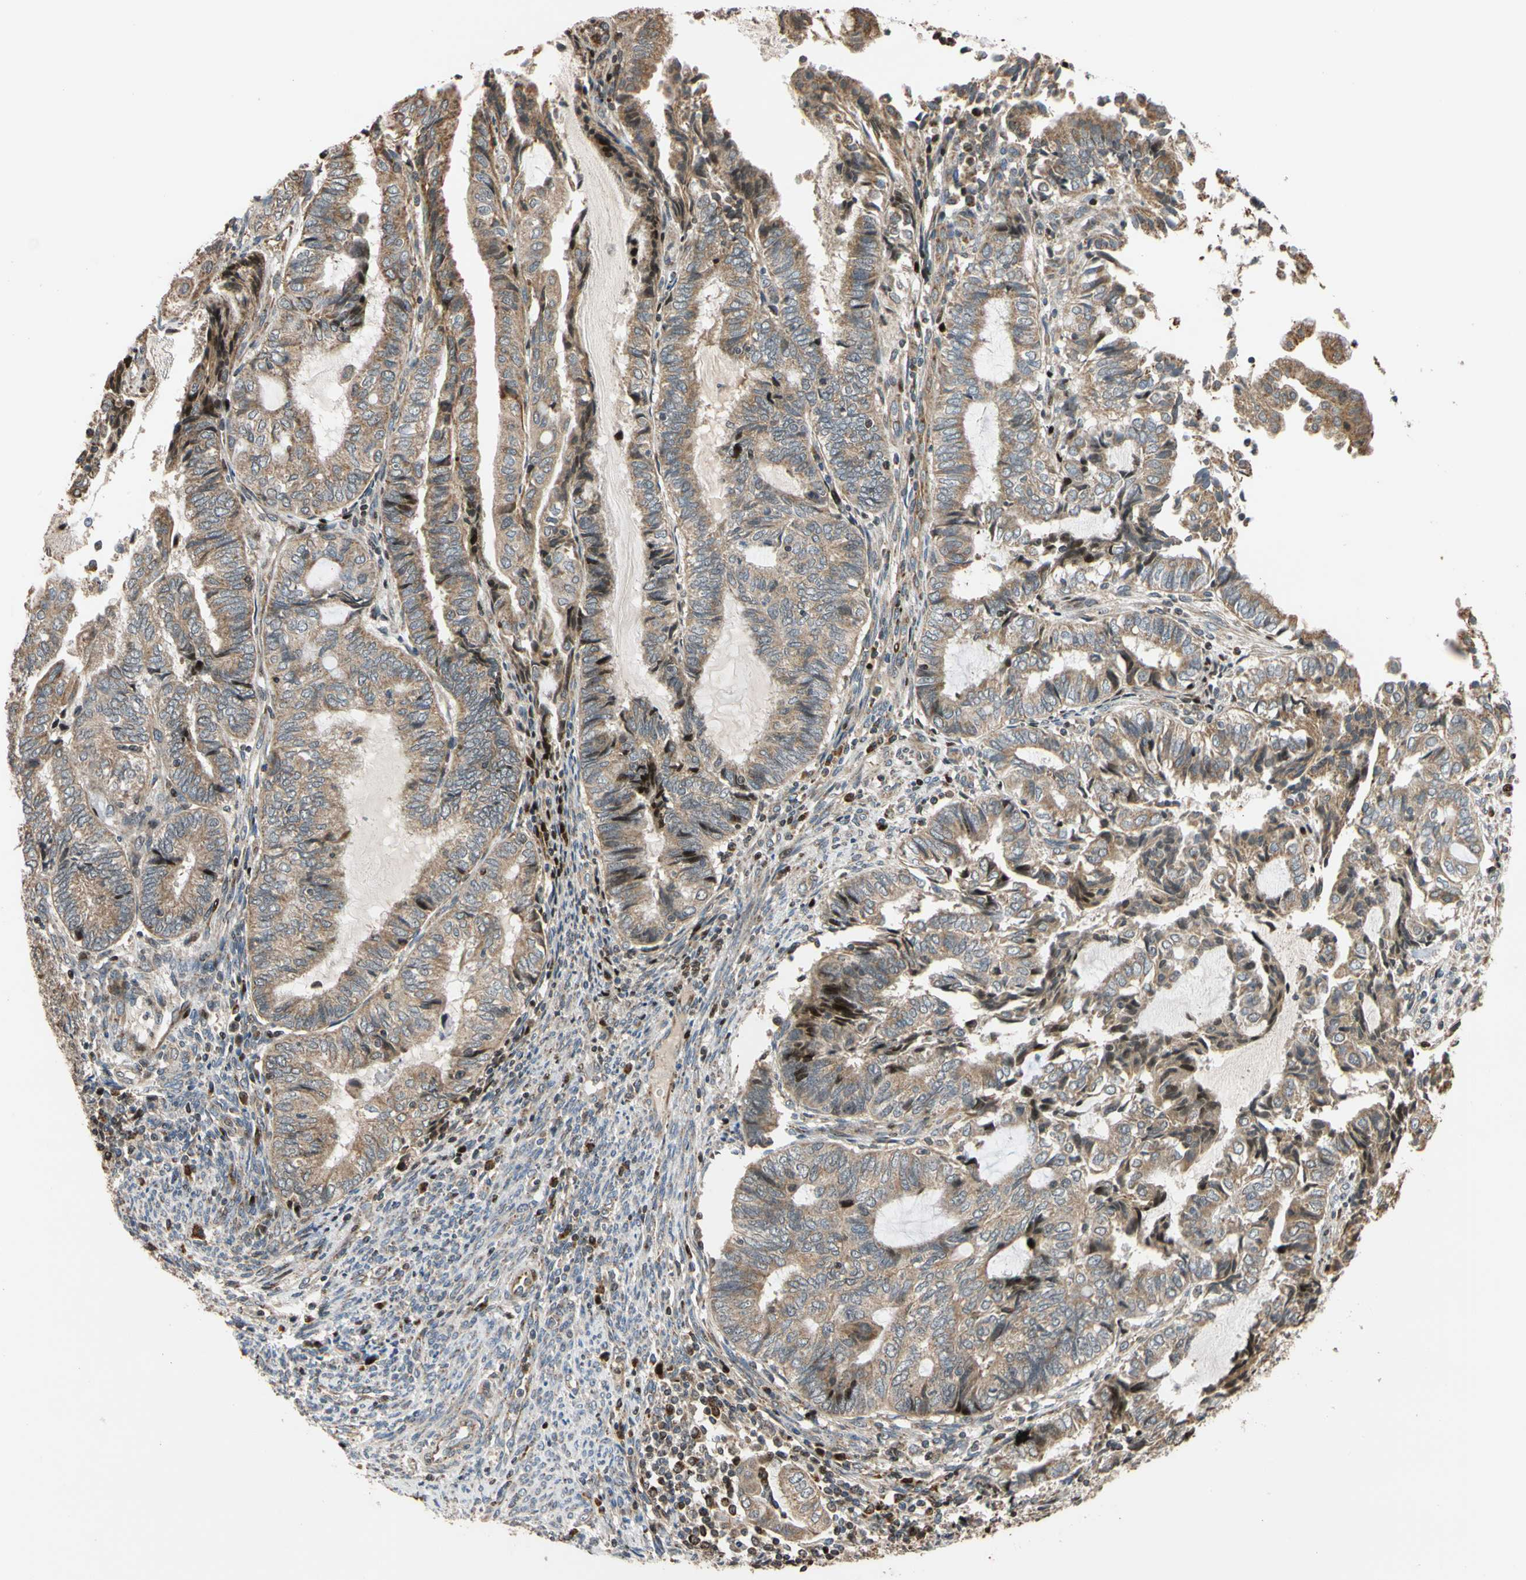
{"staining": {"intensity": "moderate", "quantity": ">75%", "location": "cytoplasmic/membranous"}, "tissue": "endometrial cancer", "cell_type": "Tumor cells", "image_type": "cancer", "snomed": [{"axis": "morphology", "description": "Adenocarcinoma, NOS"}, {"axis": "topography", "description": "Uterus"}, {"axis": "topography", "description": "Endometrium"}], "caption": "Immunohistochemical staining of endometrial cancer (adenocarcinoma) shows moderate cytoplasmic/membranous protein staining in about >75% of tumor cells. (Brightfield microscopy of DAB IHC at high magnification).", "gene": "IP6K2", "patient": {"sex": "female", "age": 70}}